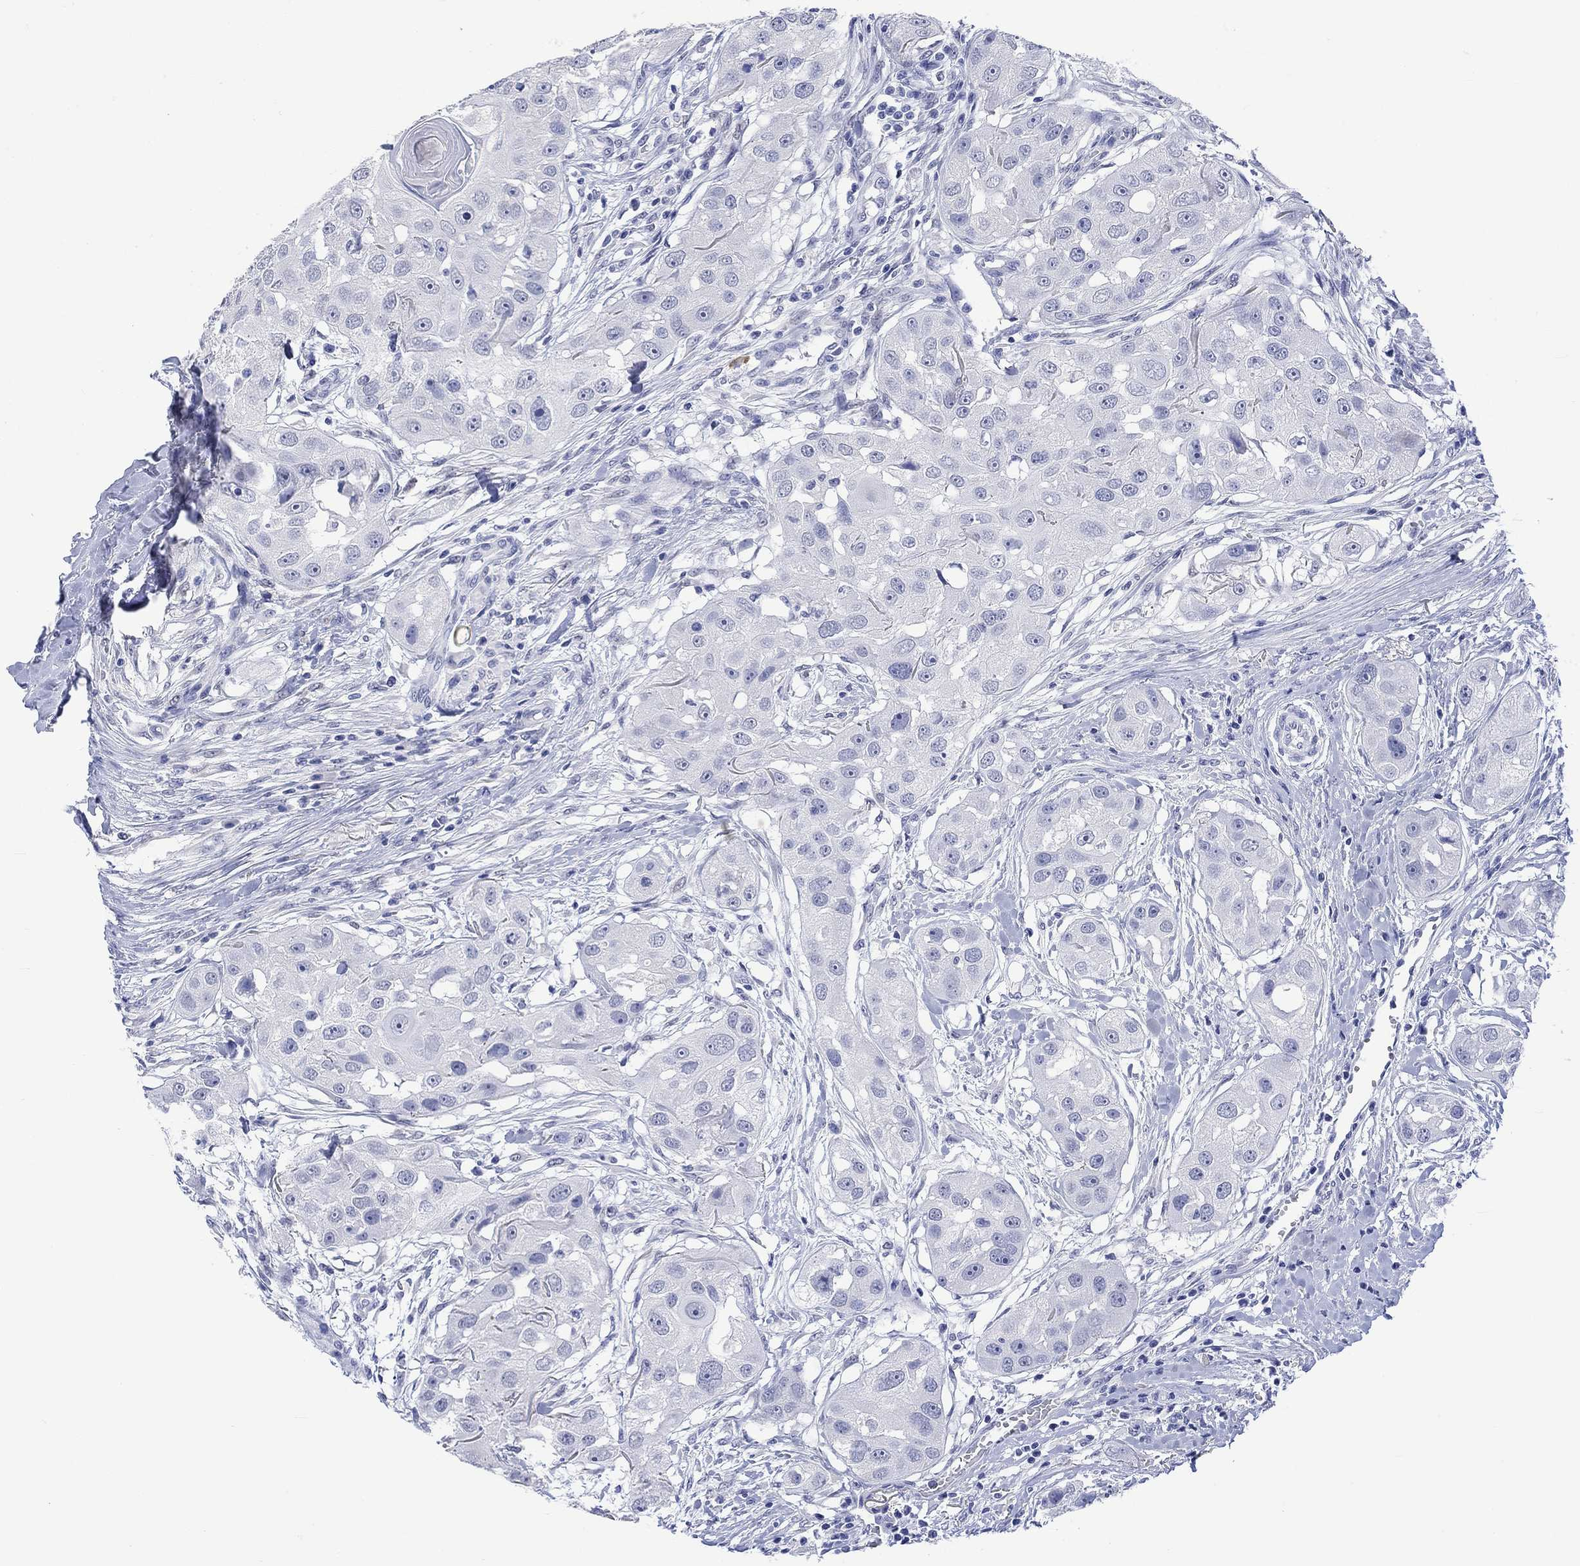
{"staining": {"intensity": "negative", "quantity": "none", "location": "none"}, "tissue": "head and neck cancer", "cell_type": "Tumor cells", "image_type": "cancer", "snomed": [{"axis": "morphology", "description": "Squamous cell carcinoma, NOS"}, {"axis": "topography", "description": "Head-Neck"}], "caption": "This histopathology image is of head and neck cancer (squamous cell carcinoma) stained with IHC to label a protein in brown with the nuclei are counter-stained blue. There is no expression in tumor cells.", "gene": "MSI1", "patient": {"sex": "male", "age": 51}}